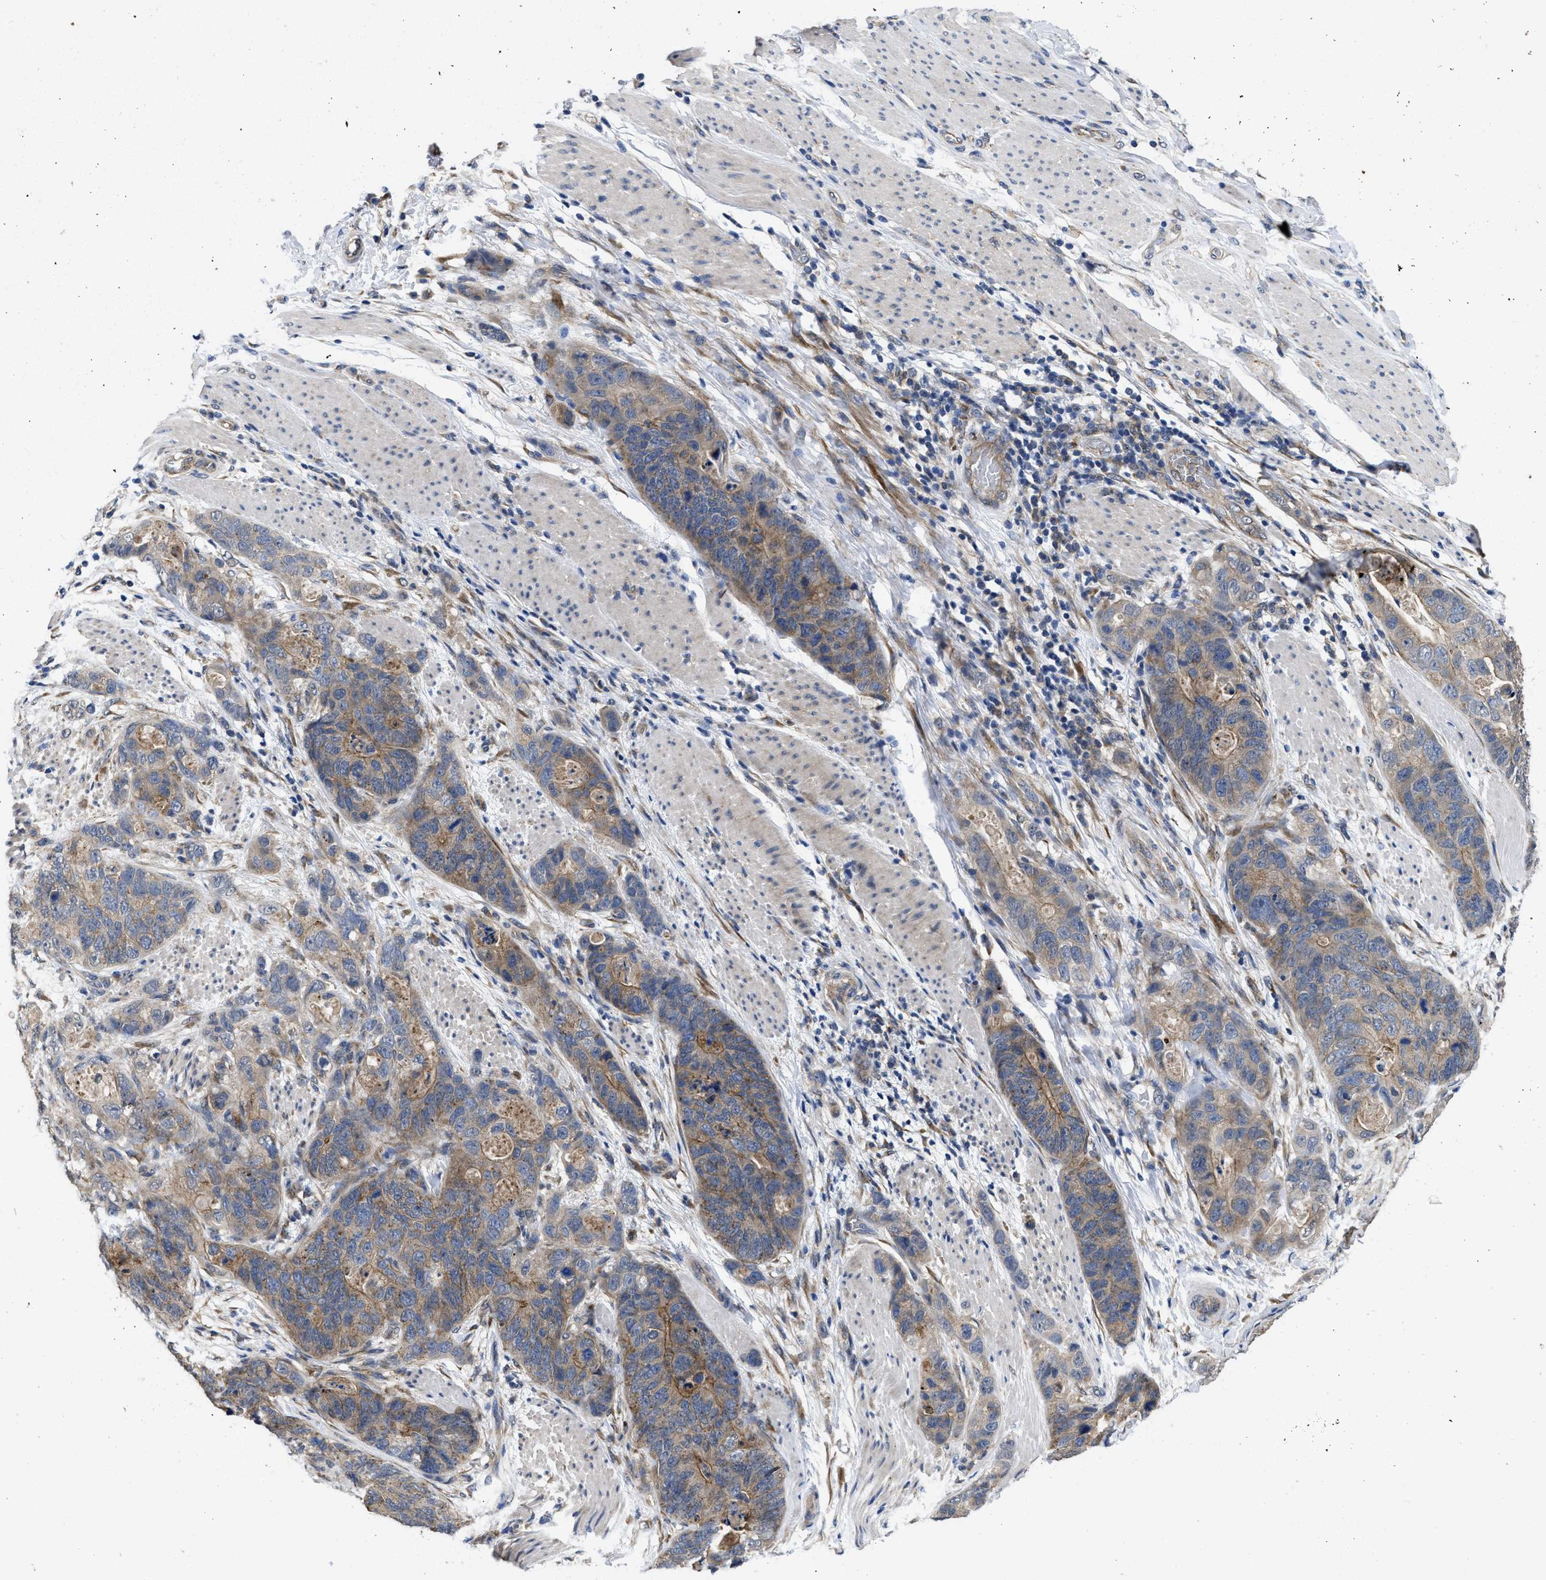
{"staining": {"intensity": "weak", "quantity": "25%-75%", "location": "cytoplasmic/membranous"}, "tissue": "stomach cancer", "cell_type": "Tumor cells", "image_type": "cancer", "snomed": [{"axis": "morphology", "description": "Adenocarcinoma, NOS"}, {"axis": "topography", "description": "Stomach"}], "caption": "Adenocarcinoma (stomach) tissue demonstrates weak cytoplasmic/membranous expression in about 25%-75% of tumor cells, visualized by immunohistochemistry.", "gene": "PKD2", "patient": {"sex": "female", "age": 89}}